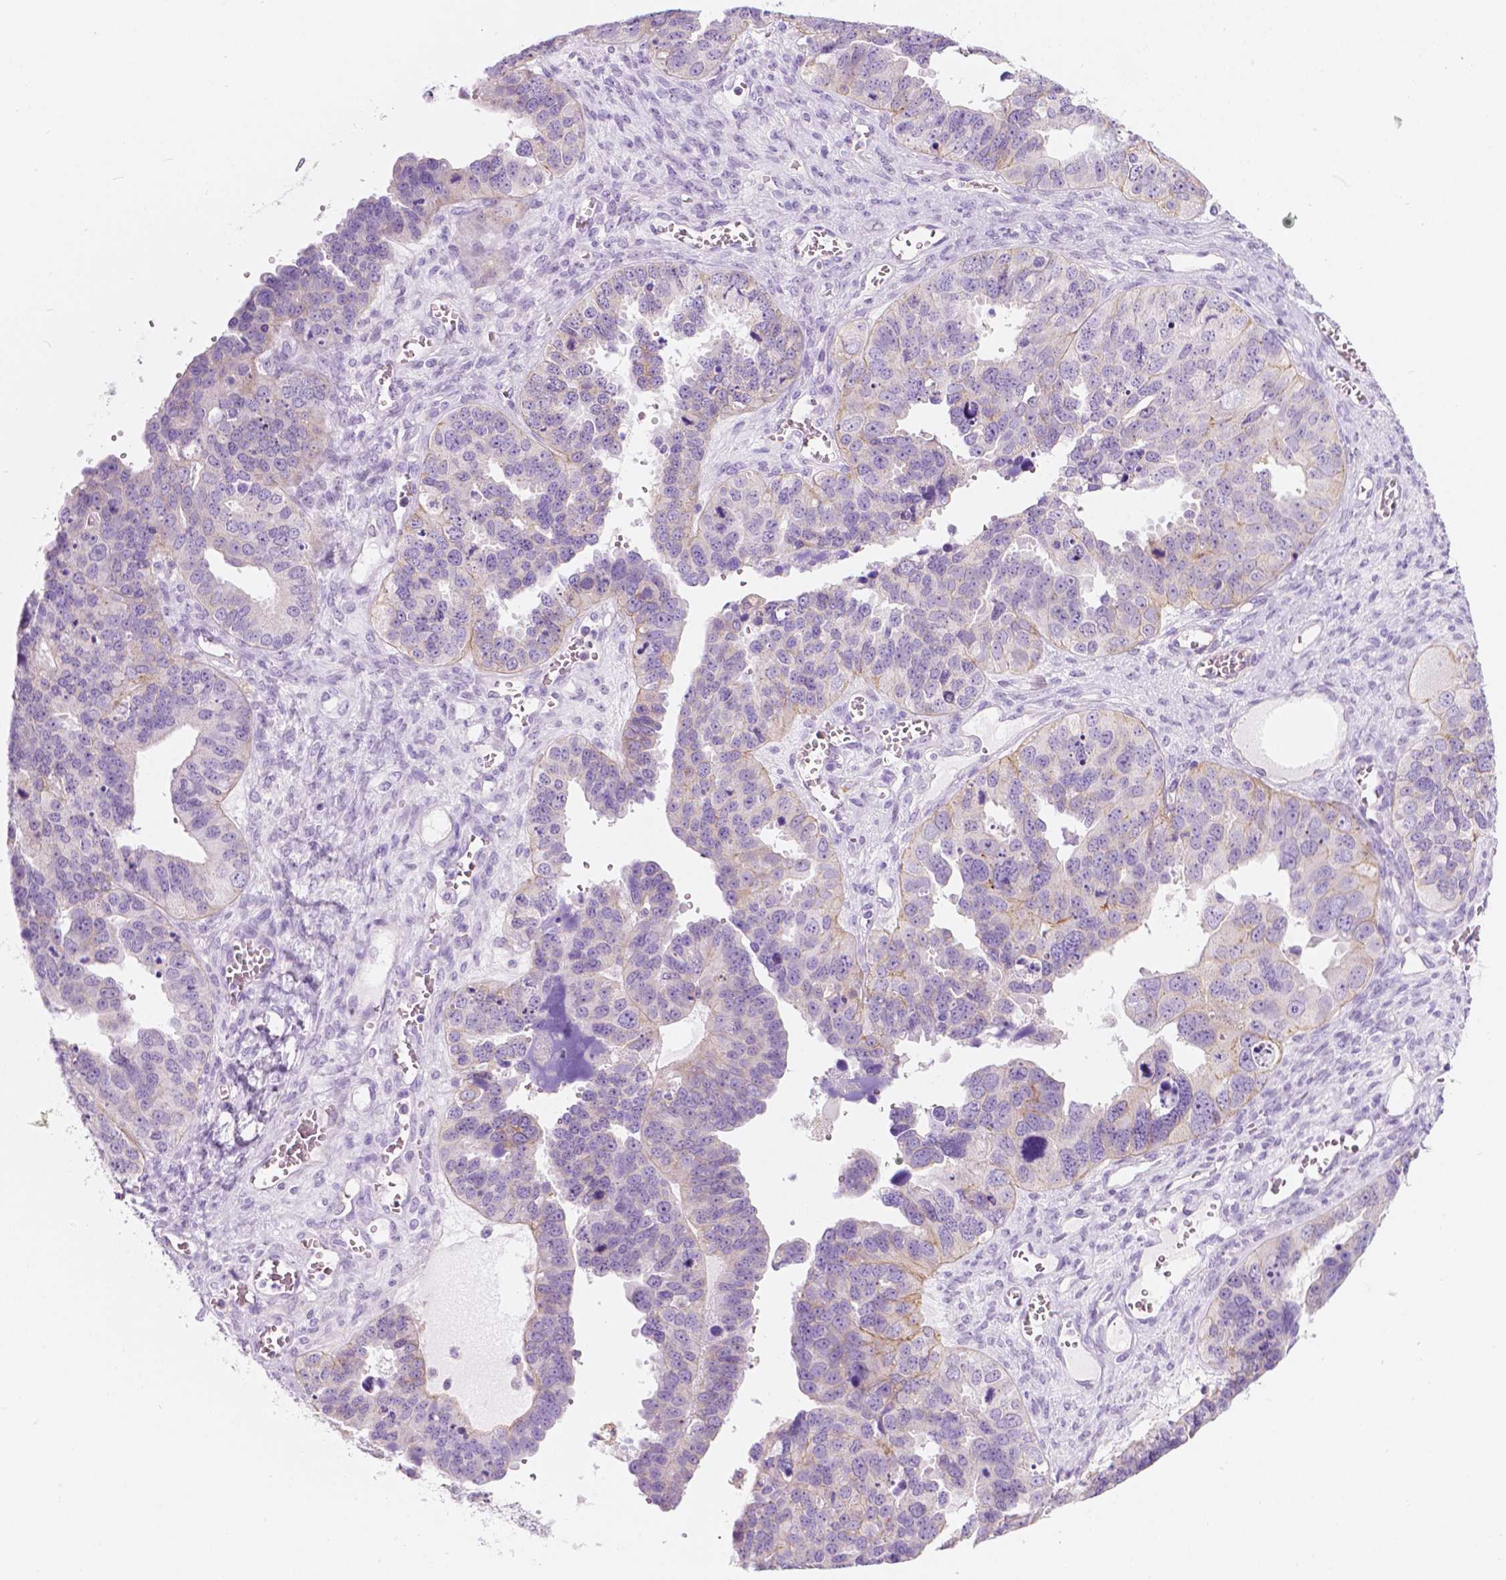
{"staining": {"intensity": "negative", "quantity": "none", "location": "none"}, "tissue": "ovarian cancer", "cell_type": "Tumor cells", "image_type": "cancer", "snomed": [{"axis": "morphology", "description": "Cystadenocarcinoma, serous, NOS"}, {"axis": "topography", "description": "Ovary"}], "caption": "Immunohistochemical staining of serous cystadenocarcinoma (ovarian) displays no significant staining in tumor cells.", "gene": "NOS1AP", "patient": {"sex": "female", "age": 76}}